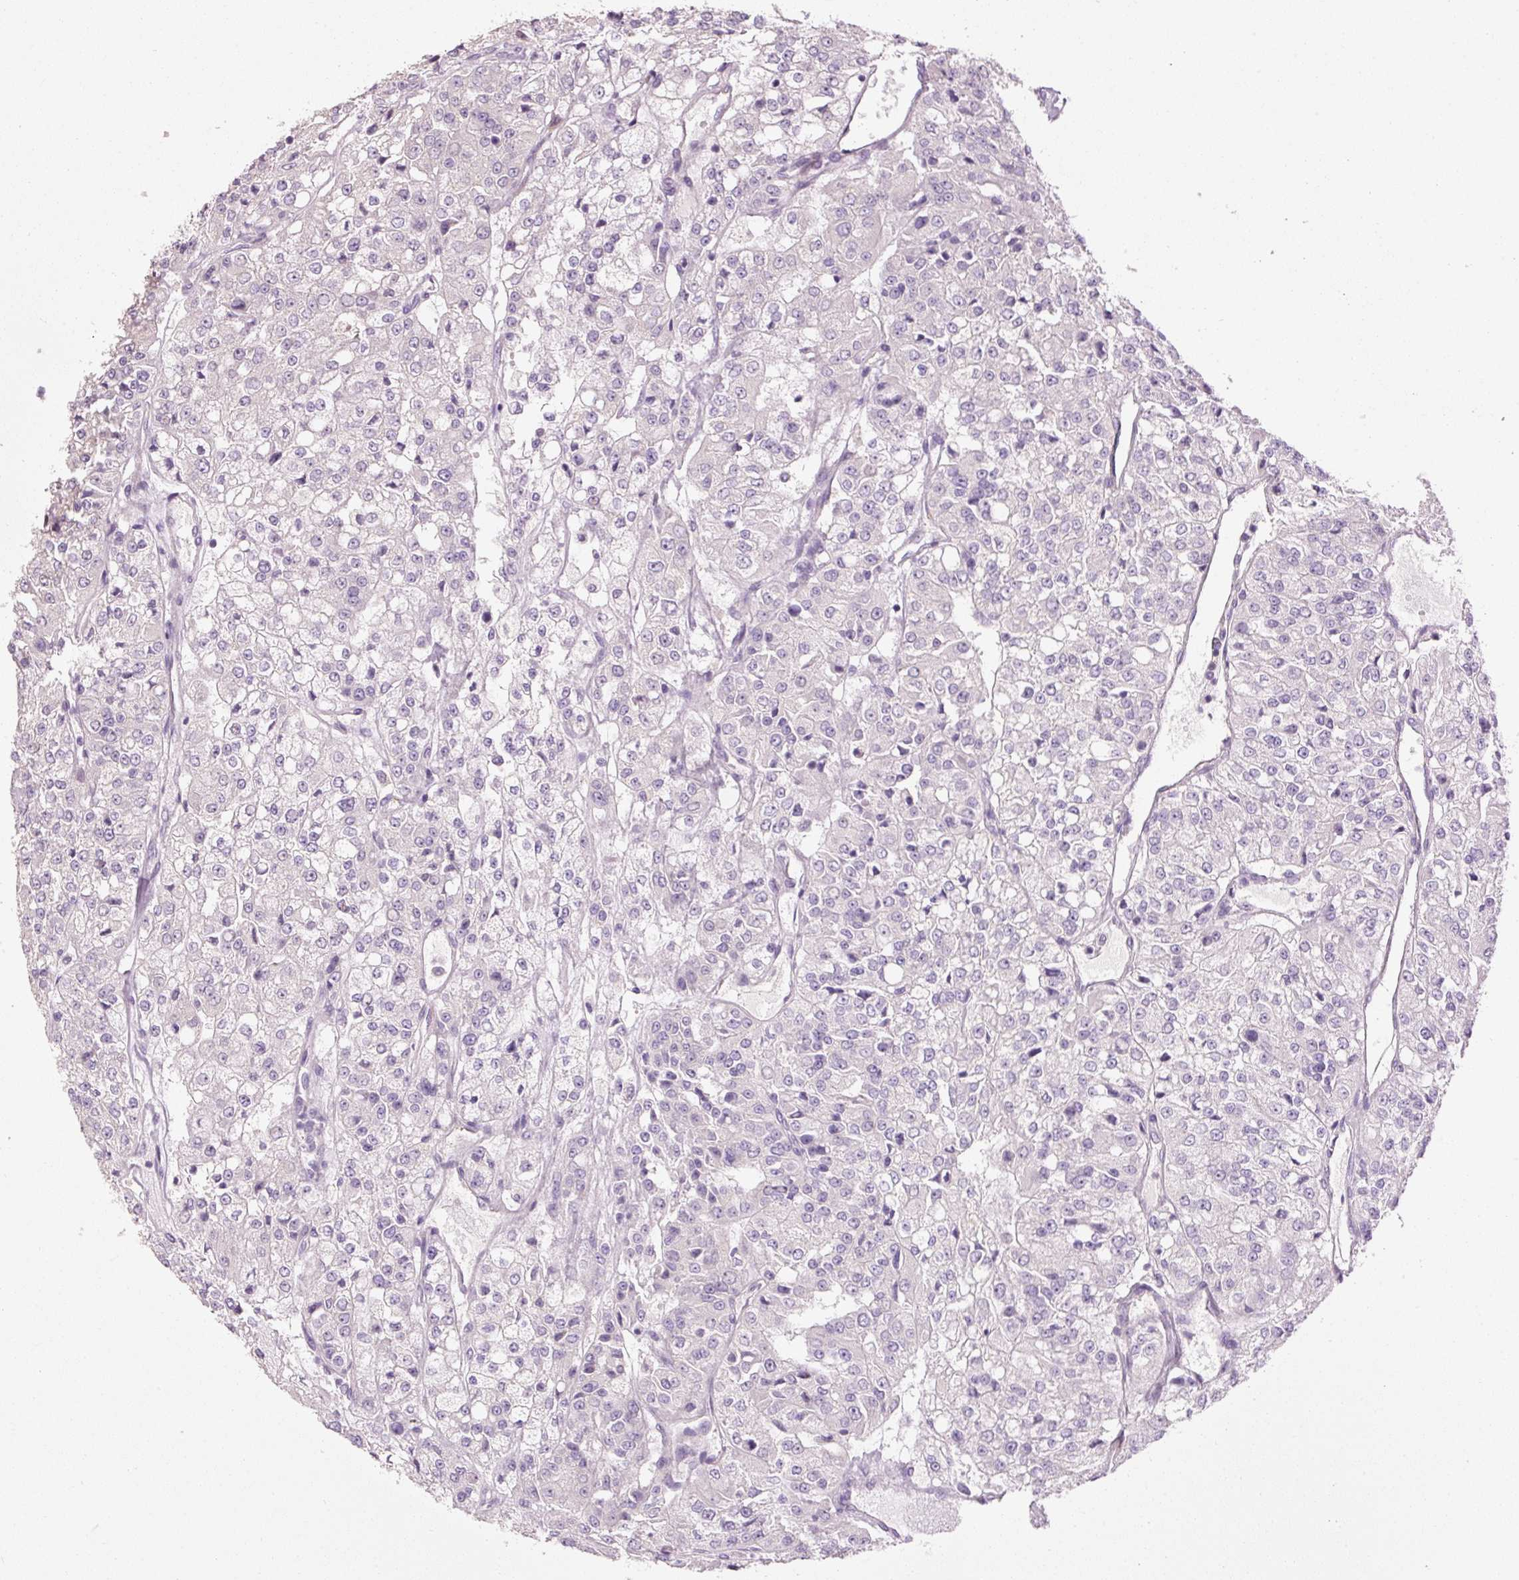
{"staining": {"intensity": "negative", "quantity": "none", "location": "none"}, "tissue": "renal cancer", "cell_type": "Tumor cells", "image_type": "cancer", "snomed": [{"axis": "morphology", "description": "Adenocarcinoma, NOS"}, {"axis": "topography", "description": "Kidney"}], "caption": "DAB (3,3'-diaminobenzidine) immunohistochemical staining of human adenocarcinoma (renal) demonstrates no significant staining in tumor cells.", "gene": "HAX1", "patient": {"sex": "female", "age": 63}}